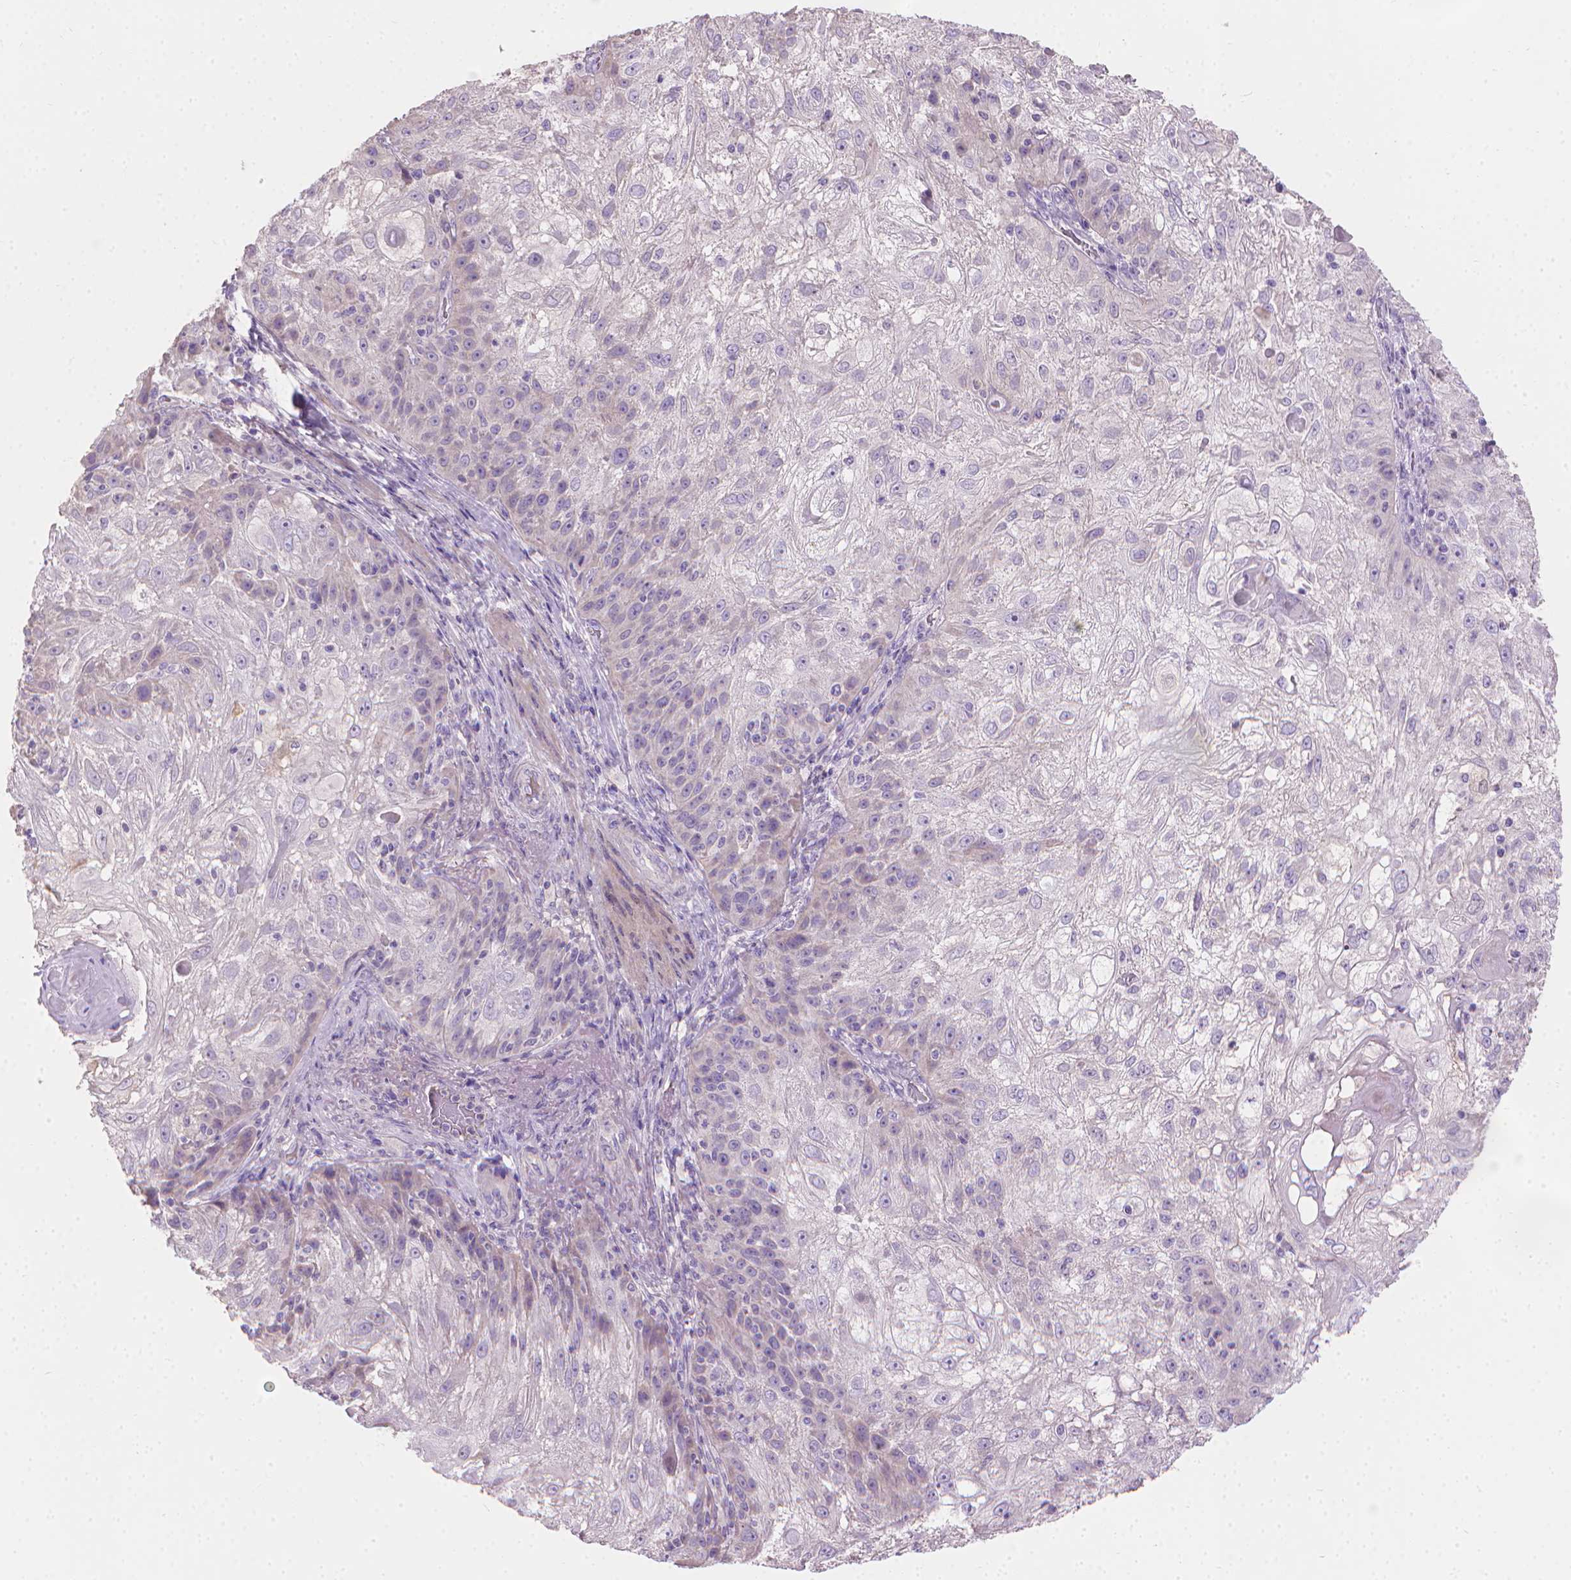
{"staining": {"intensity": "negative", "quantity": "none", "location": "none"}, "tissue": "skin cancer", "cell_type": "Tumor cells", "image_type": "cancer", "snomed": [{"axis": "morphology", "description": "Normal tissue, NOS"}, {"axis": "morphology", "description": "Squamous cell carcinoma, NOS"}, {"axis": "topography", "description": "Skin"}], "caption": "A high-resolution histopathology image shows immunohistochemistry (IHC) staining of skin cancer, which displays no significant expression in tumor cells. (Stains: DAB IHC with hematoxylin counter stain, Microscopy: brightfield microscopy at high magnification).", "gene": "CABCOCO1", "patient": {"sex": "female", "age": 83}}